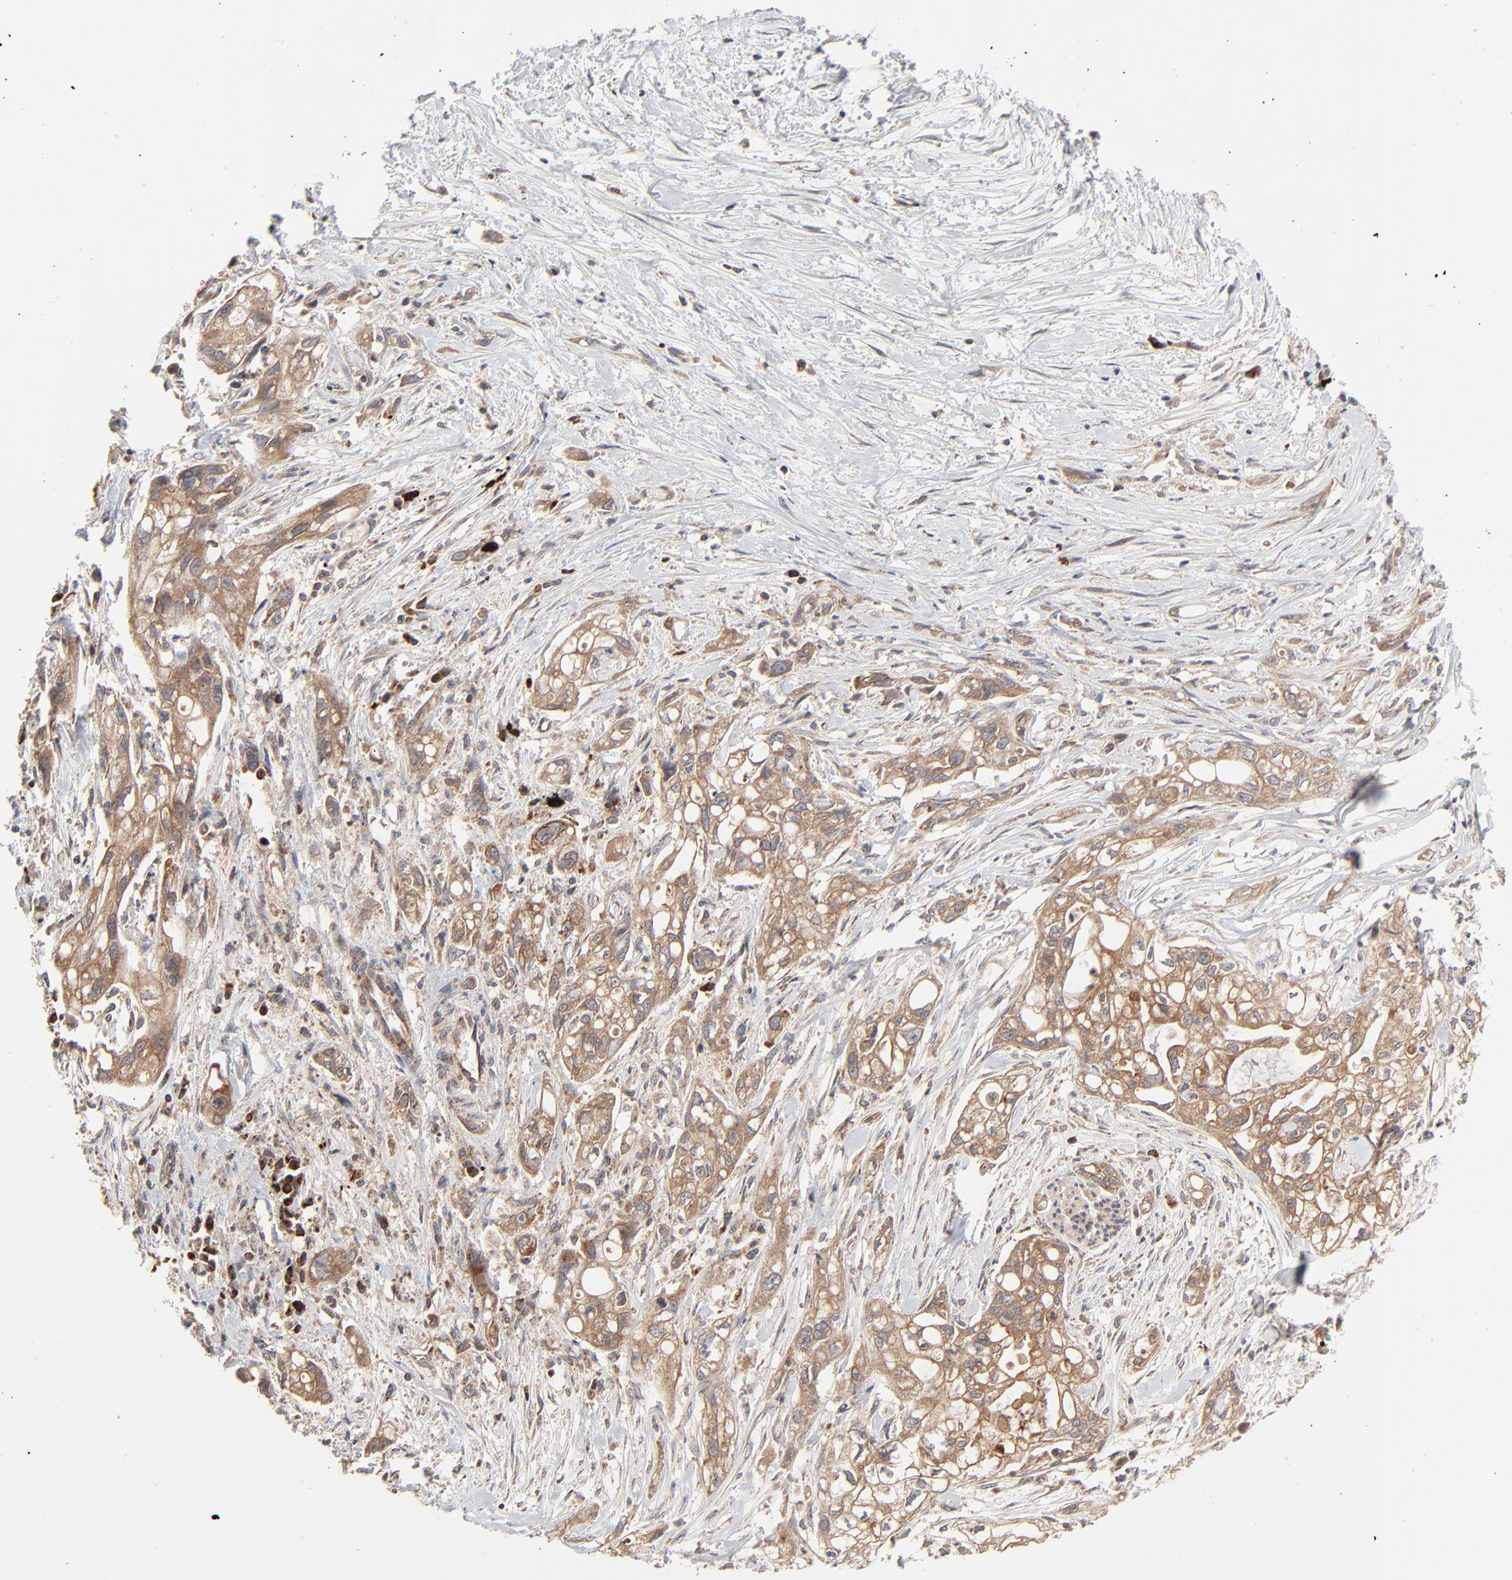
{"staining": {"intensity": "moderate", "quantity": ">75%", "location": "cytoplasmic/membranous"}, "tissue": "pancreatic cancer", "cell_type": "Tumor cells", "image_type": "cancer", "snomed": [{"axis": "morphology", "description": "Normal tissue, NOS"}, {"axis": "topography", "description": "Pancreas"}], "caption": "DAB immunohistochemical staining of pancreatic cancer exhibits moderate cytoplasmic/membranous protein expression in approximately >75% of tumor cells.", "gene": "ABLIM3", "patient": {"sex": "male", "age": 42}}